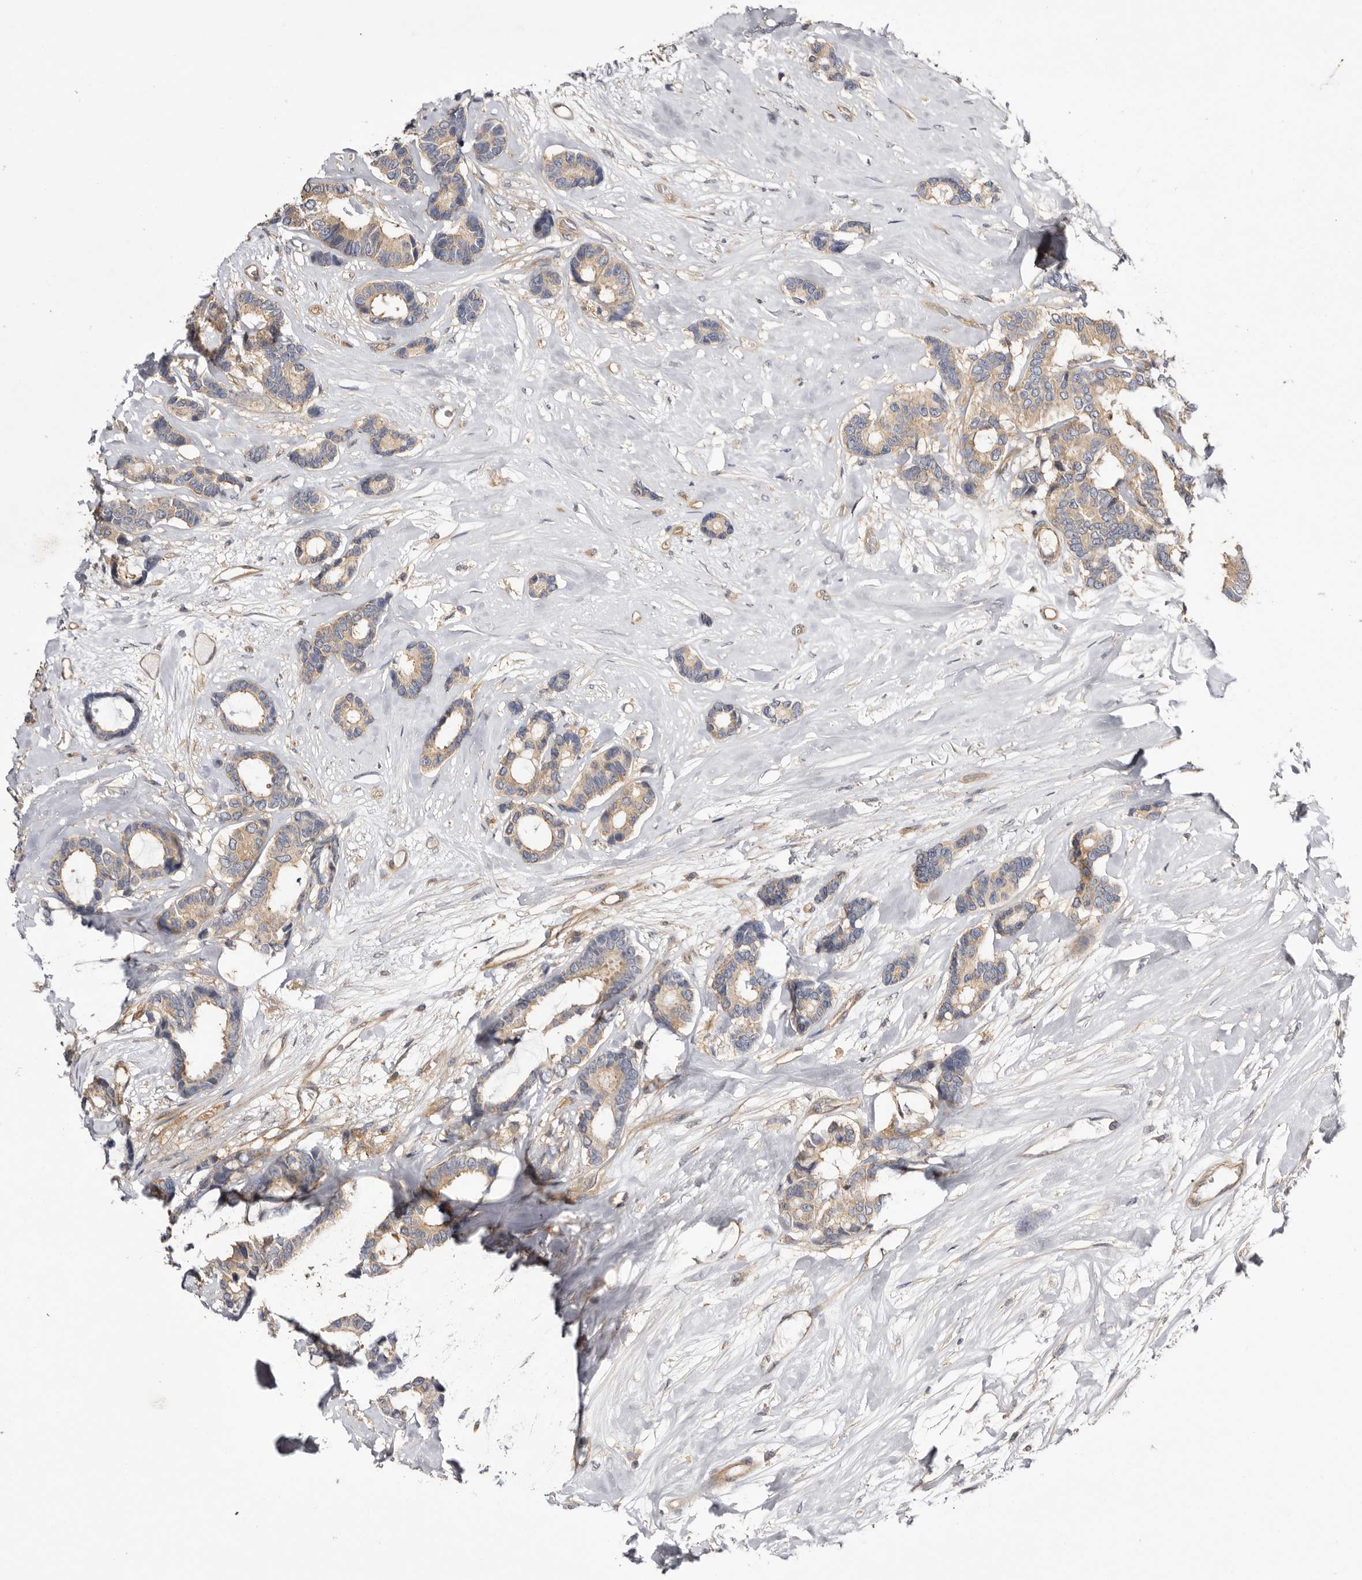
{"staining": {"intensity": "moderate", "quantity": ">75%", "location": "cytoplasmic/membranous"}, "tissue": "breast cancer", "cell_type": "Tumor cells", "image_type": "cancer", "snomed": [{"axis": "morphology", "description": "Duct carcinoma"}, {"axis": "topography", "description": "Breast"}], "caption": "Breast cancer (invasive ductal carcinoma) tissue demonstrates moderate cytoplasmic/membranous staining in about >75% of tumor cells, visualized by immunohistochemistry. The staining was performed using DAB (3,3'-diaminobenzidine), with brown indicating positive protein expression. Nuclei are stained blue with hematoxylin.", "gene": "PANK4", "patient": {"sex": "female", "age": 87}}